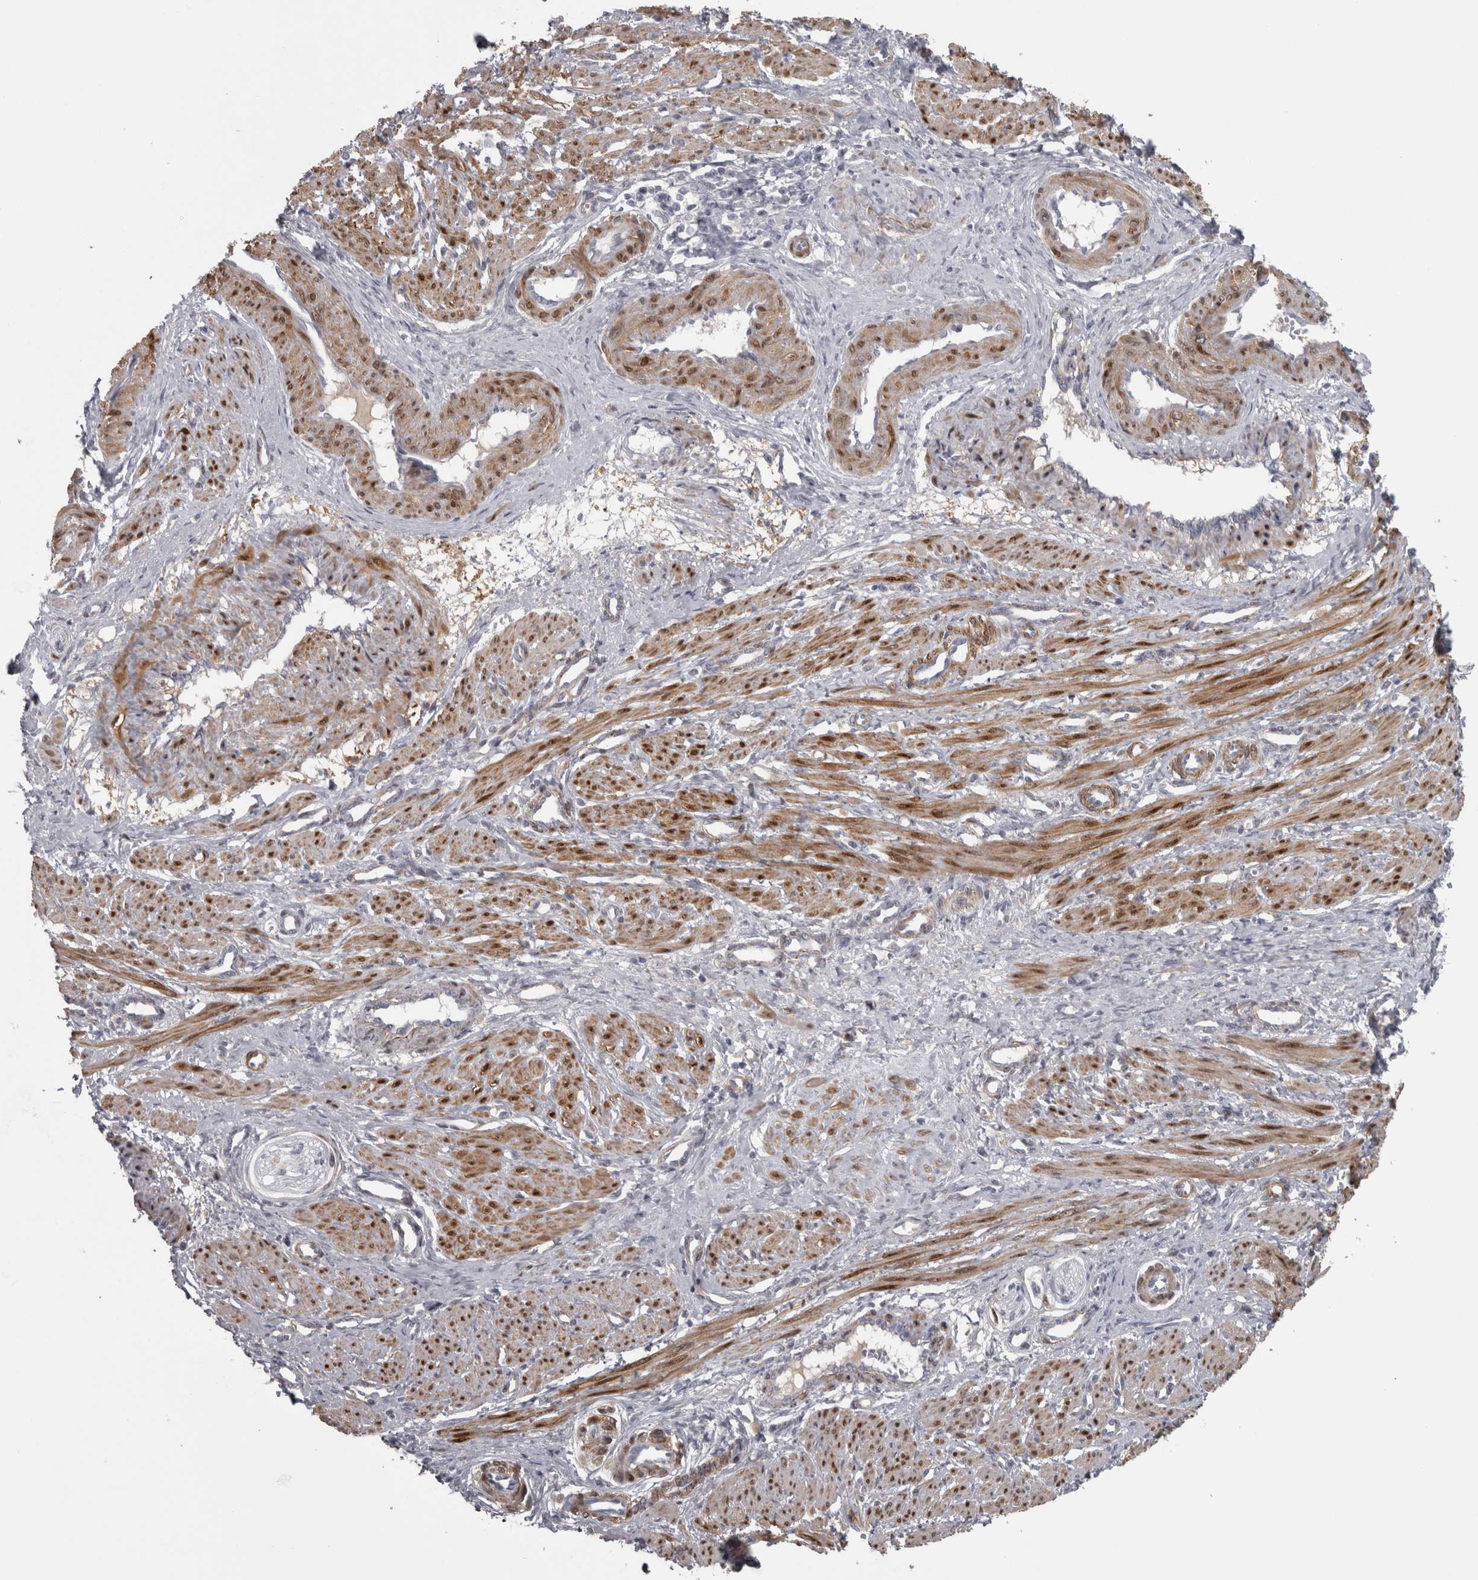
{"staining": {"intensity": "strong", "quantity": ">75%", "location": "cytoplasmic/membranous,nuclear"}, "tissue": "smooth muscle", "cell_type": "Smooth muscle cells", "image_type": "normal", "snomed": [{"axis": "morphology", "description": "Normal tissue, NOS"}, {"axis": "topography", "description": "Endometrium"}], "caption": "Smooth muscle stained with DAB (3,3'-diaminobenzidine) immunohistochemistry reveals high levels of strong cytoplasmic/membranous,nuclear expression in approximately >75% of smooth muscle cells.", "gene": "PPP1R12B", "patient": {"sex": "female", "age": 33}}